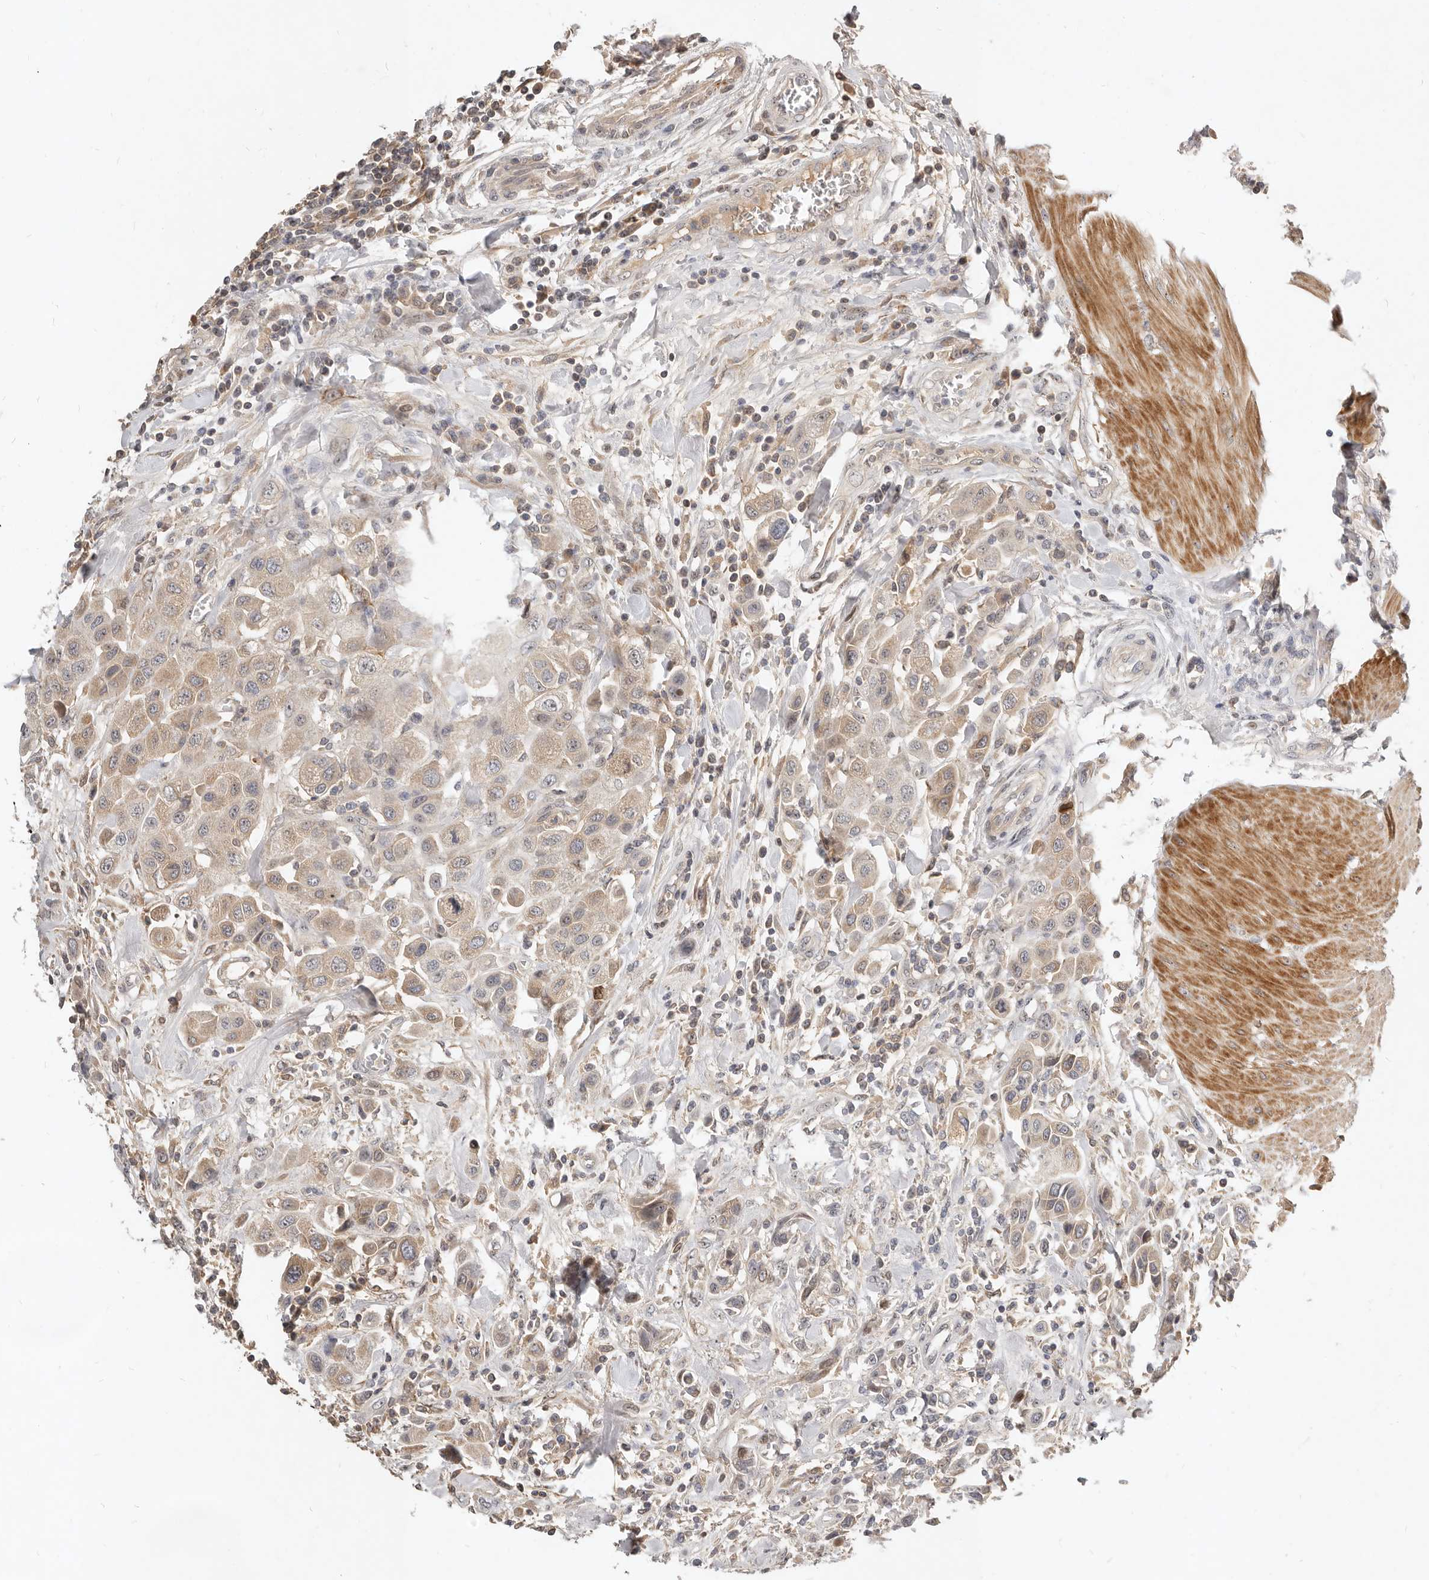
{"staining": {"intensity": "weak", "quantity": "25%-75%", "location": "cytoplasmic/membranous"}, "tissue": "urothelial cancer", "cell_type": "Tumor cells", "image_type": "cancer", "snomed": [{"axis": "morphology", "description": "Urothelial carcinoma, High grade"}, {"axis": "topography", "description": "Urinary bladder"}], "caption": "The image demonstrates immunohistochemical staining of urothelial cancer. There is weak cytoplasmic/membranous expression is present in approximately 25%-75% of tumor cells.", "gene": "MICALL2", "patient": {"sex": "male", "age": 50}}